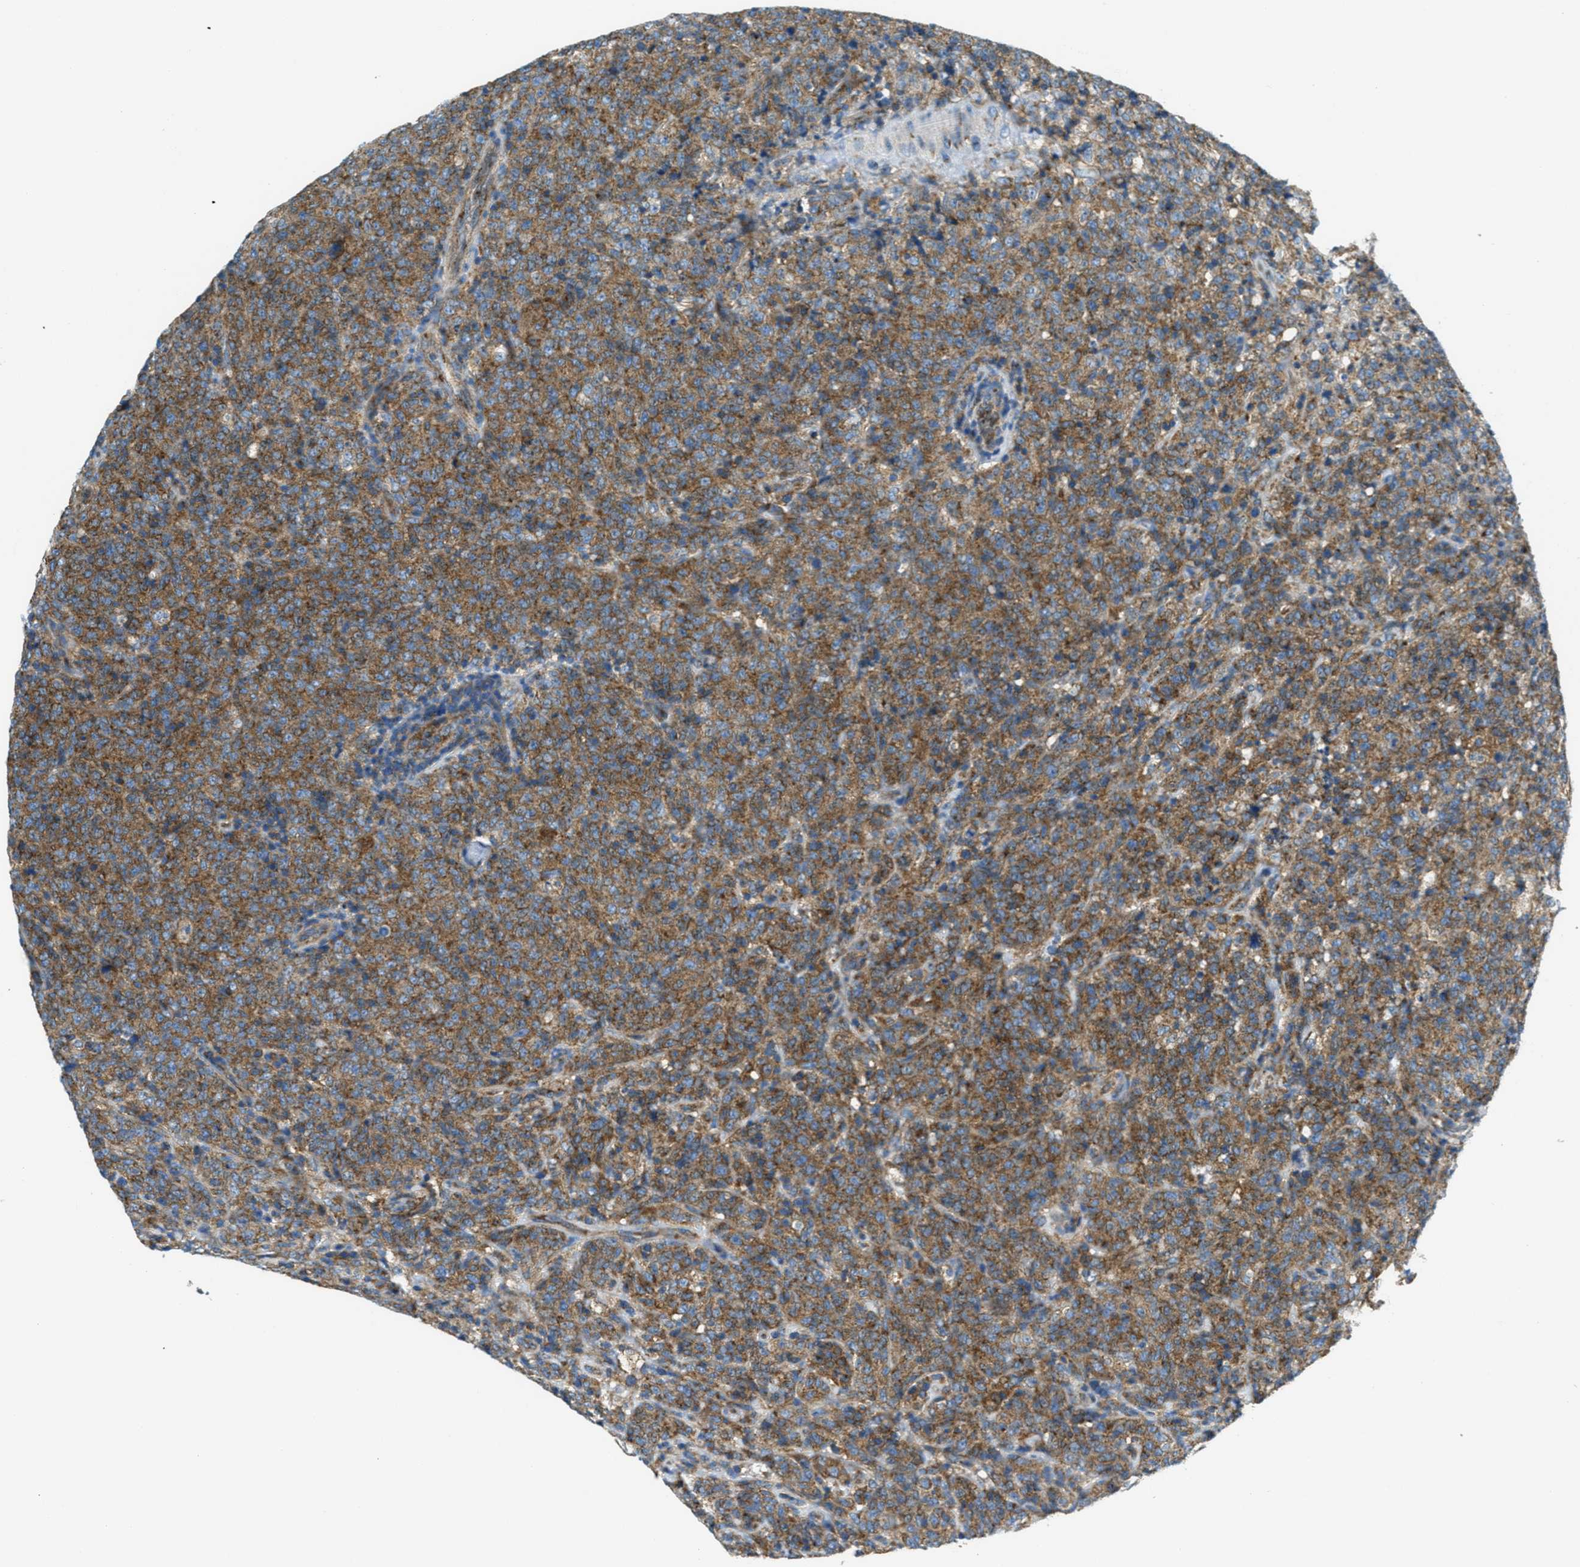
{"staining": {"intensity": "moderate", "quantity": ">75%", "location": "cytoplasmic/membranous"}, "tissue": "lymphoma", "cell_type": "Tumor cells", "image_type": "cancer", "snomed": [{"axis": "morphology", "description": "Malignant lymphoma, non-Hodgkin's type, High grade"}, {"axis": "topography", "description": "Tonsil"}], "caption": "There is medium levels of moderate cytoplasmic/membranous expression in tumor cells of lymphoma, as demonstrated by immunohistochemical staining (brown color).", "gene": "AP2B1", "patient": {"sex": "female", "age": 36}}